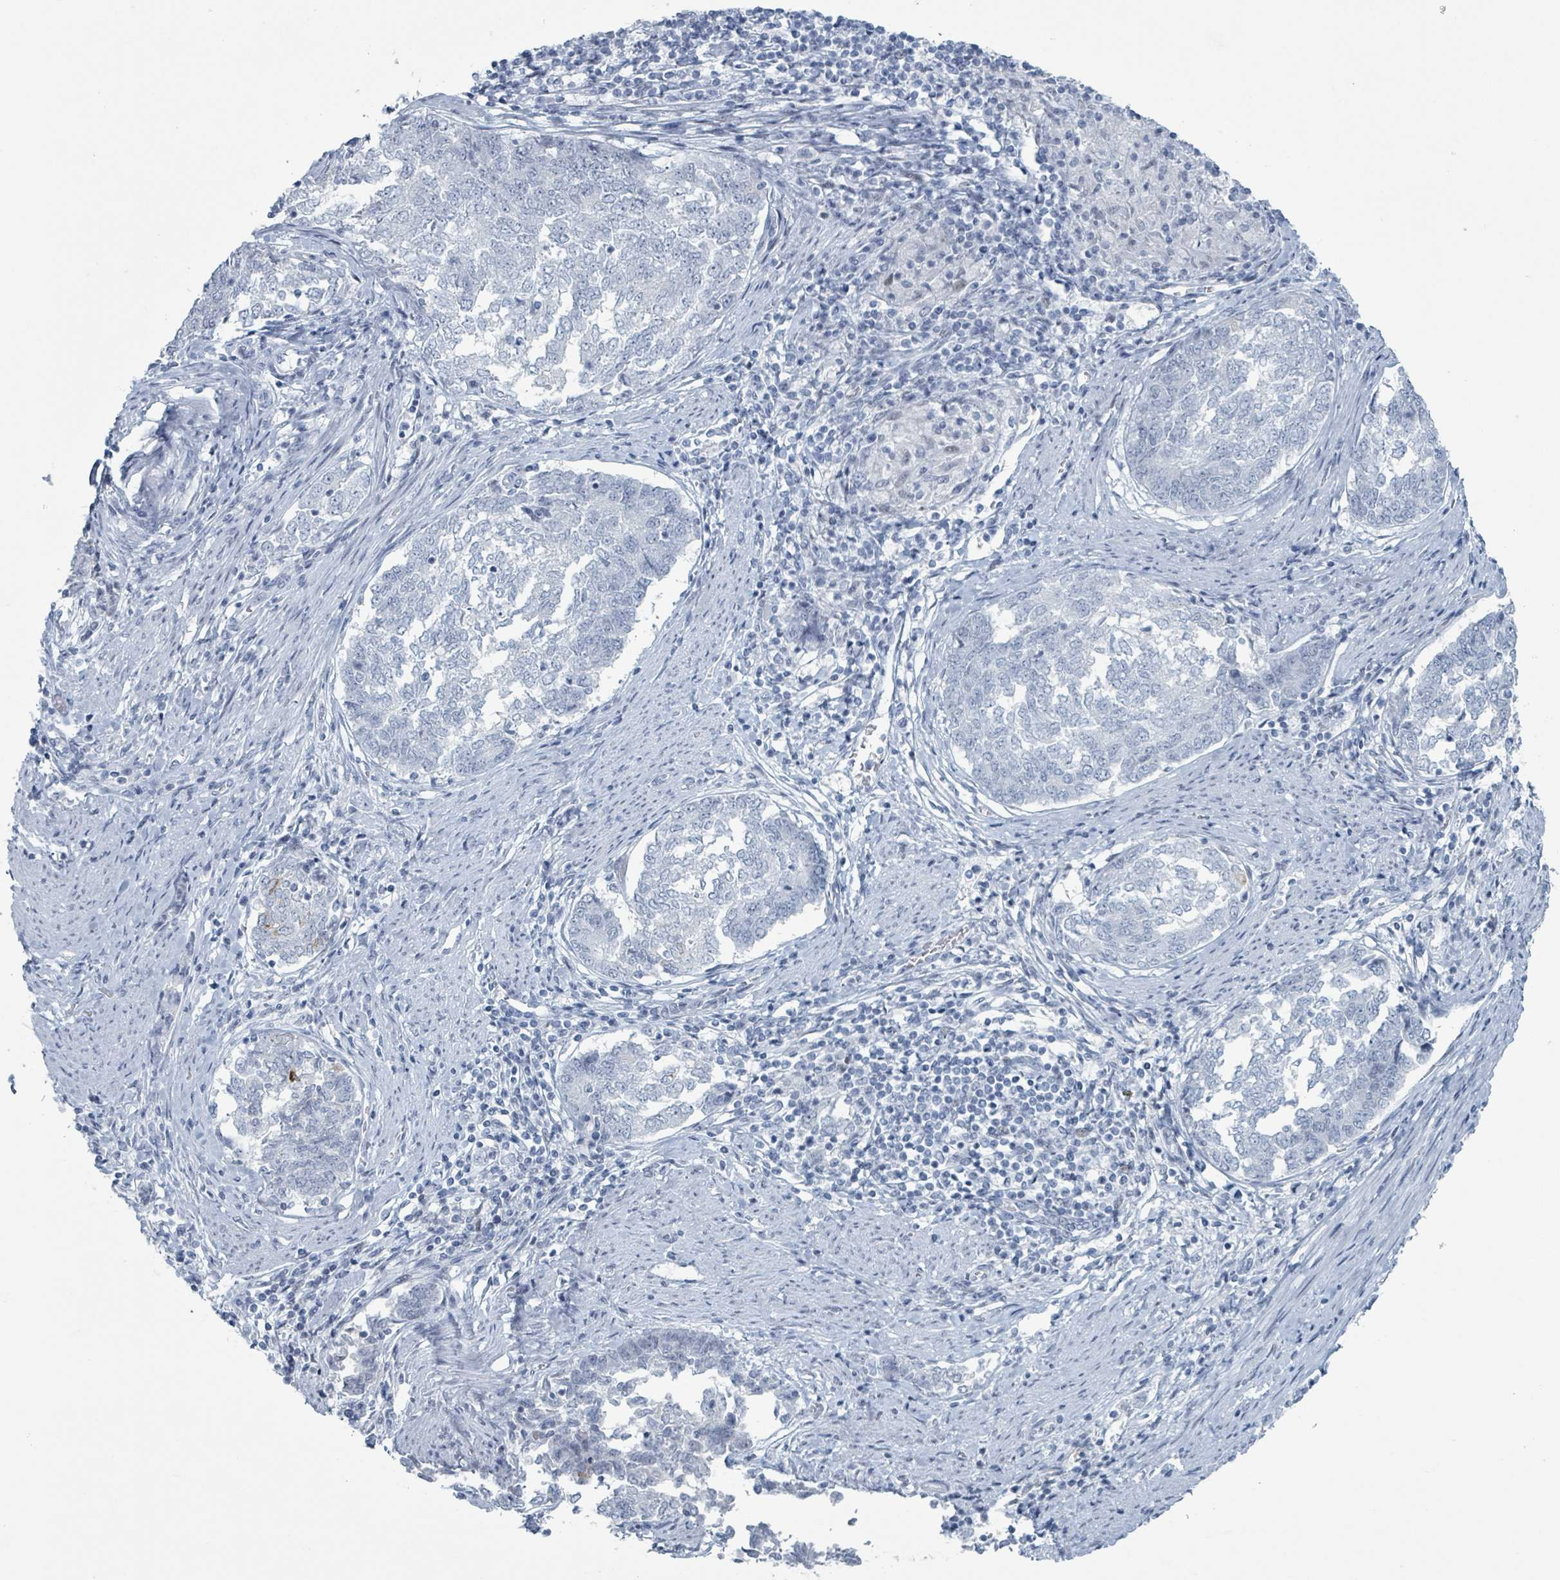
{"staining": {"intensity": "negative", "quantity": "none", "location": "none"}, "tissue": "endometrial cancer", "cell_type": "Tumor cells", "image_type": "cancer", "snomed": [{"axis": "morphology", "description": "Adenocarcinoma, NOS"}, {"axis": "topography", "description": "Endometrium"}], "caption": "High power microscopy histopathology image of an immunohistochemistry micrograph of adenocarcinoma (endometrial), revealing no significant expression in tumor cells.", "gene": "GPR15LG", "patient": {"sex": "female", "age": 80}}